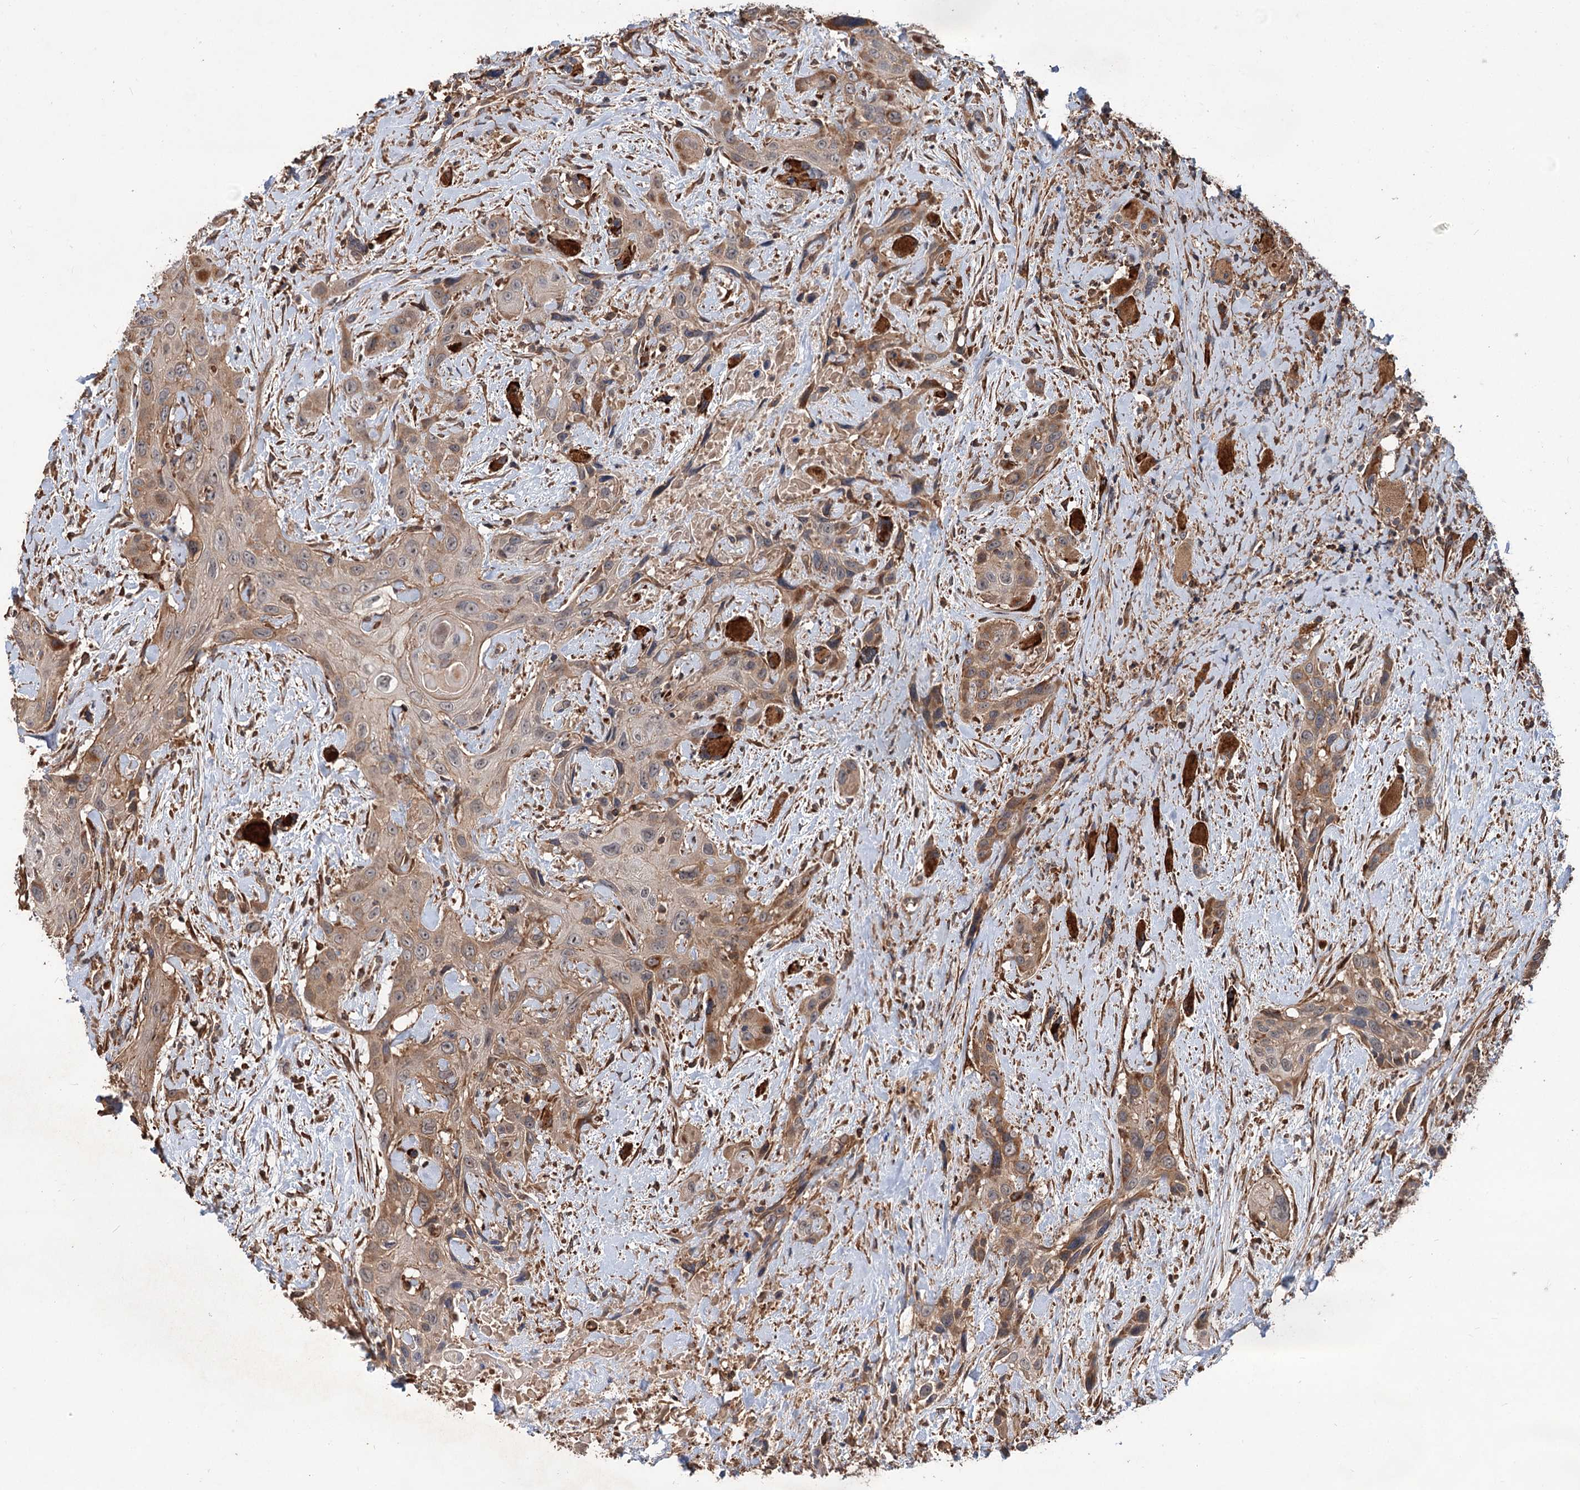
{"staining": {"intensity": "moderate", "quantity": "25%-75%", "location": "cytoplasmic/membranous"}, "tissue": "head and neck cancer", "cell_type": "Tumor cells", "image_type": "cancer", "snomed": [{"axis": "morphology", "description": "Squamous cell carcinoma, NOS"}, {"axis": "topography", "description": "Head-Neck"}], "caption": "Tumor cells demonstrate medium levels of moderate cytoplasmic/membranous staining in approximately 25%-75% of cells in squamous cell carcinoma (head and neck).", "gene": "GRIP1", "patient": {"sex": "male", "age": 81}}